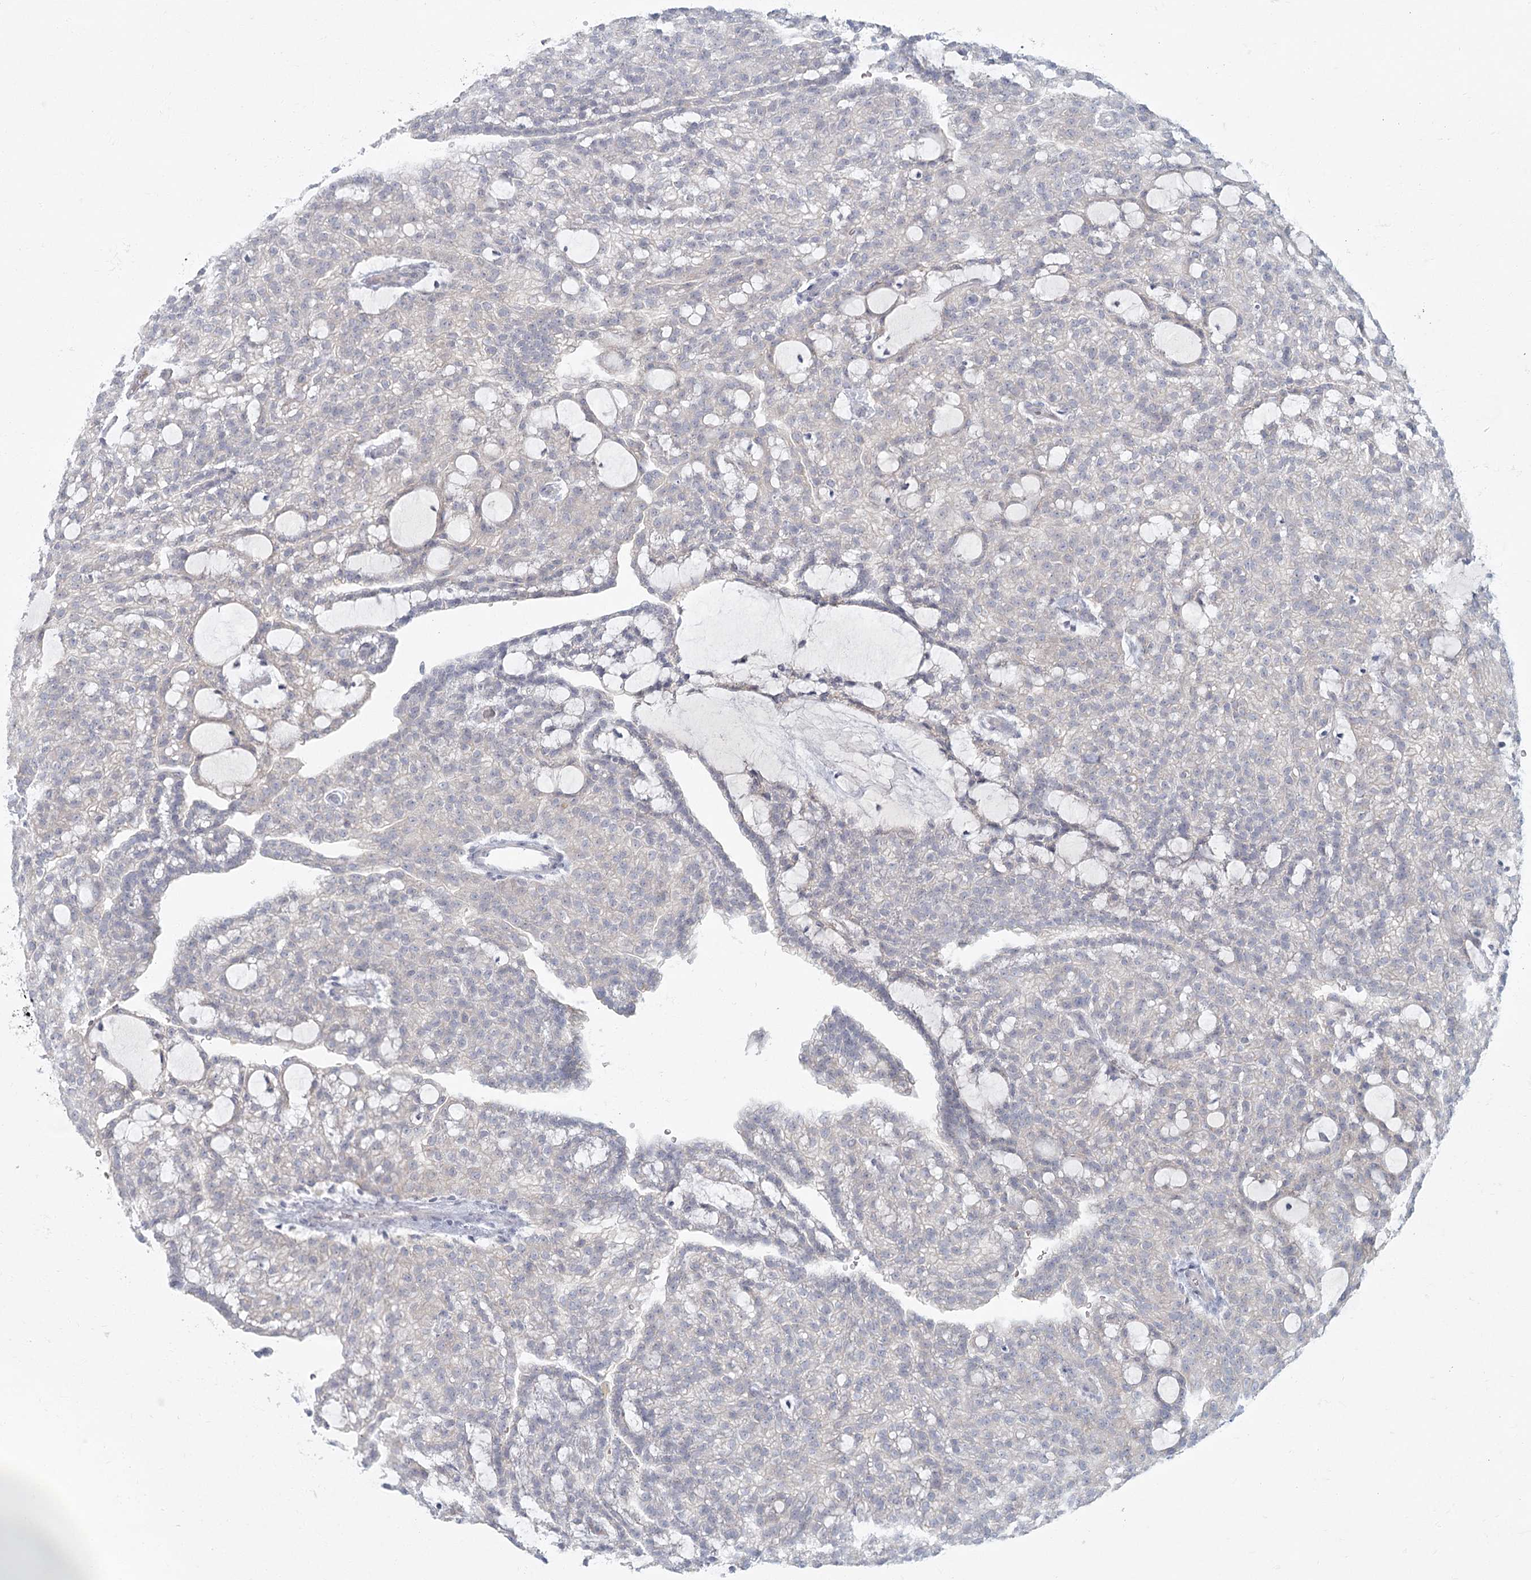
{"staining": {"intensity": "negative", "quantity": "none", "location": "none"}, "tissue": "renal cancer", "cell_type": "Tumor cells", "image_type": "cancer", "snomed": [{"axis": "morphology", "description": "Adenocarcinoma, NOS"}, {"axis": "topography", "description": "Kidney"}], "caption": "Photomicrograph shows no significant protein expression in tumor cells of renal cancer.", "gene": "FAM110C", "patient": {"sex": "male", "age": 63}}